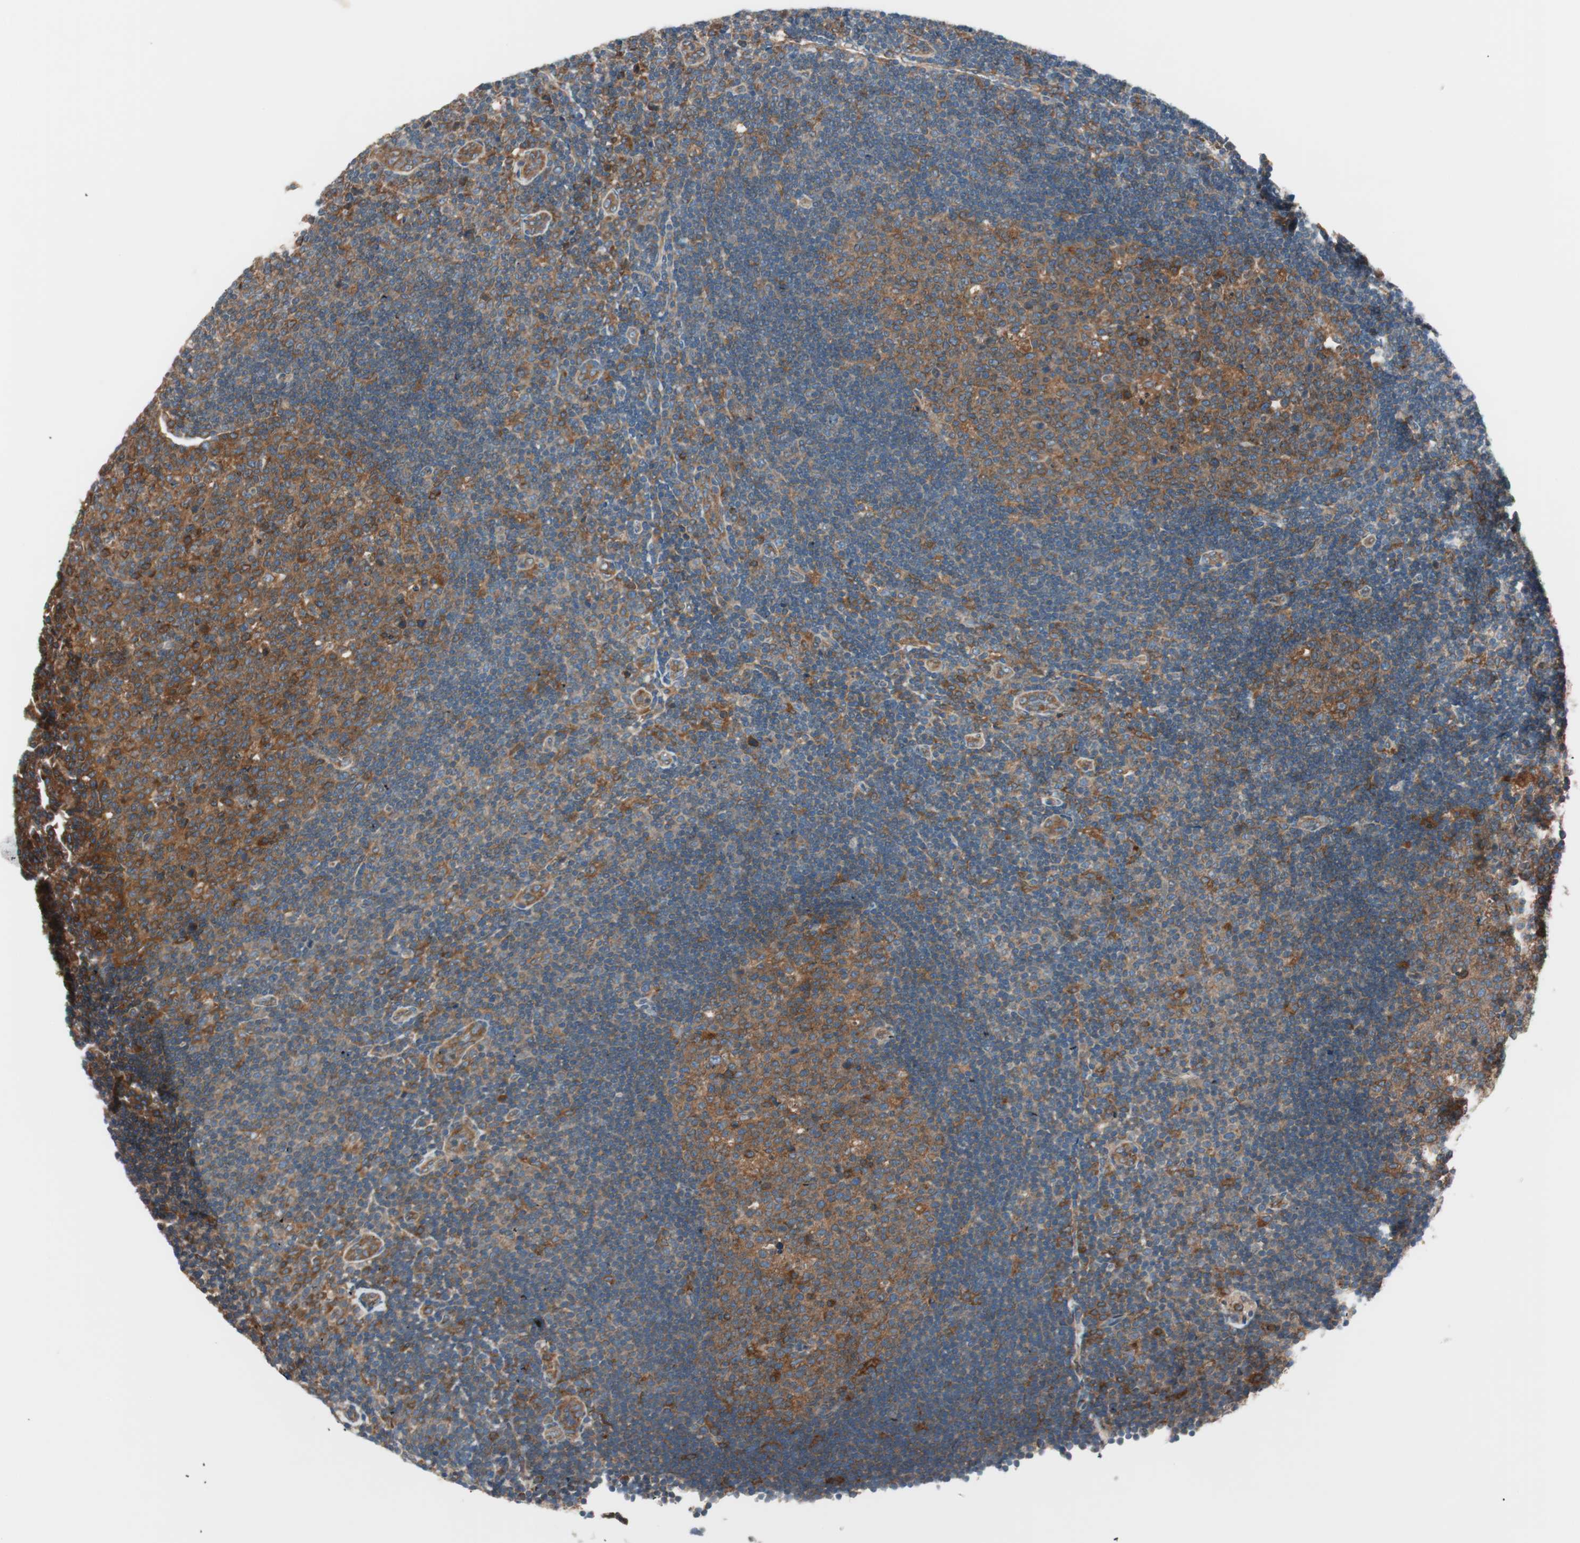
{"staining": {"intensity": "strong", "quantity": ">75%", "location": "cytoplasmic/membranous"}, "tissue": "lymph node", "cell_type": "Germinal center cells", "image_type": "normal", "snomed": [{"axis": "morphology", "description": "Normal tissue, NOS"}, {"axis": "topography", "description": "Lymph node"}, {"axis": "topography", "description": "Salivary gland"}], "caption": "A high amount of strong cytoplasmic/membranous positivity is seen in approximately >75% of germinal center cells in normal lymph node.", "gene": "RAB5A", "patient": {"sex": "male", "age": 8}}